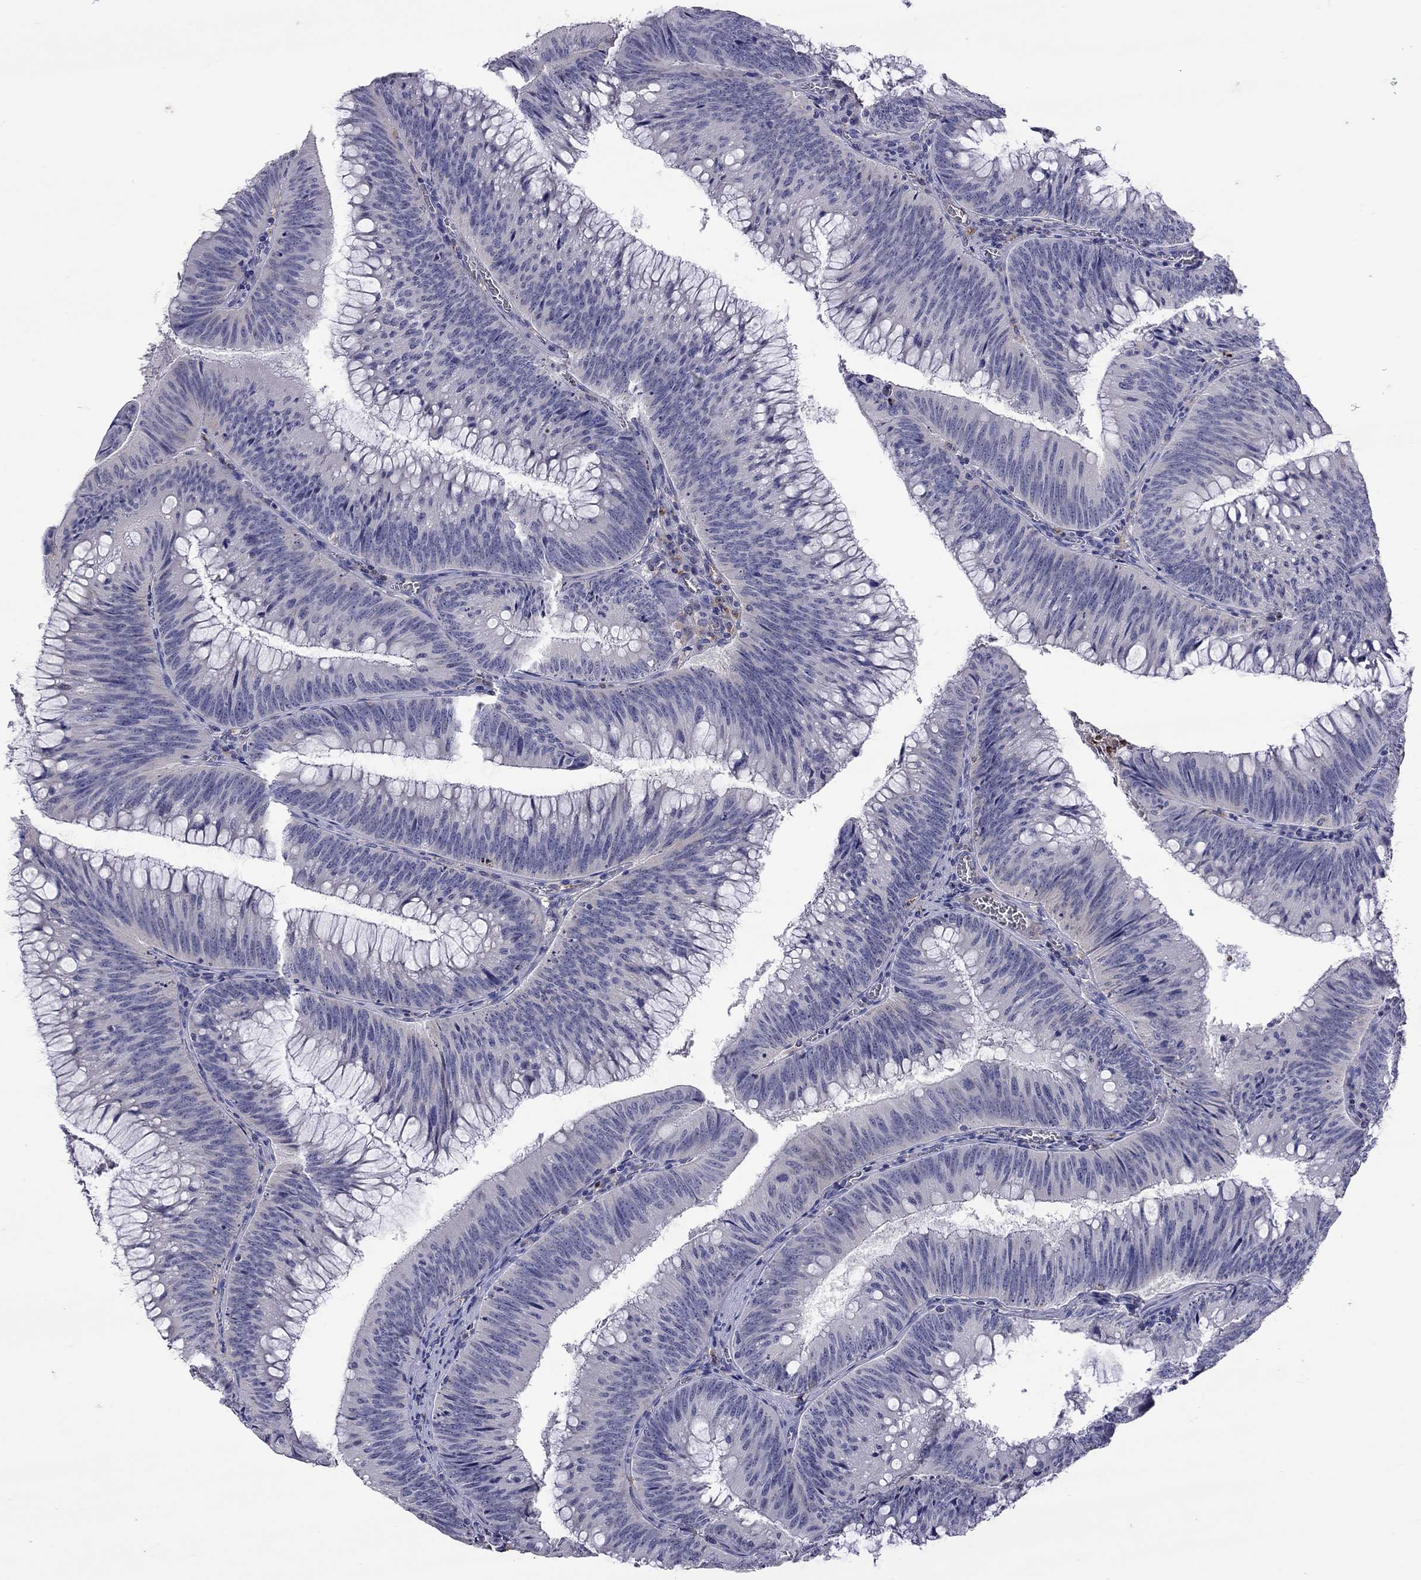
{"staining": {"intensity": "negative", "quantity": "none", "location": "none"}, "tissue": "colorectal cancer", "cell_type": "Tumor cells", "image_type": "cancer", "snomed": [{"axis": "morphology", "description": "Adenocarcinoma, NOS"}, {"axis": "topography", "description": "Rectum"}], "caption": "This is an immunohistochemistry (IHC) photomicrograph of adenocarcinoma (colorectal). There is no expression in tumor cells.", "gene": "SERPINA3", "patient": {"sex": "female", "age": 72}}